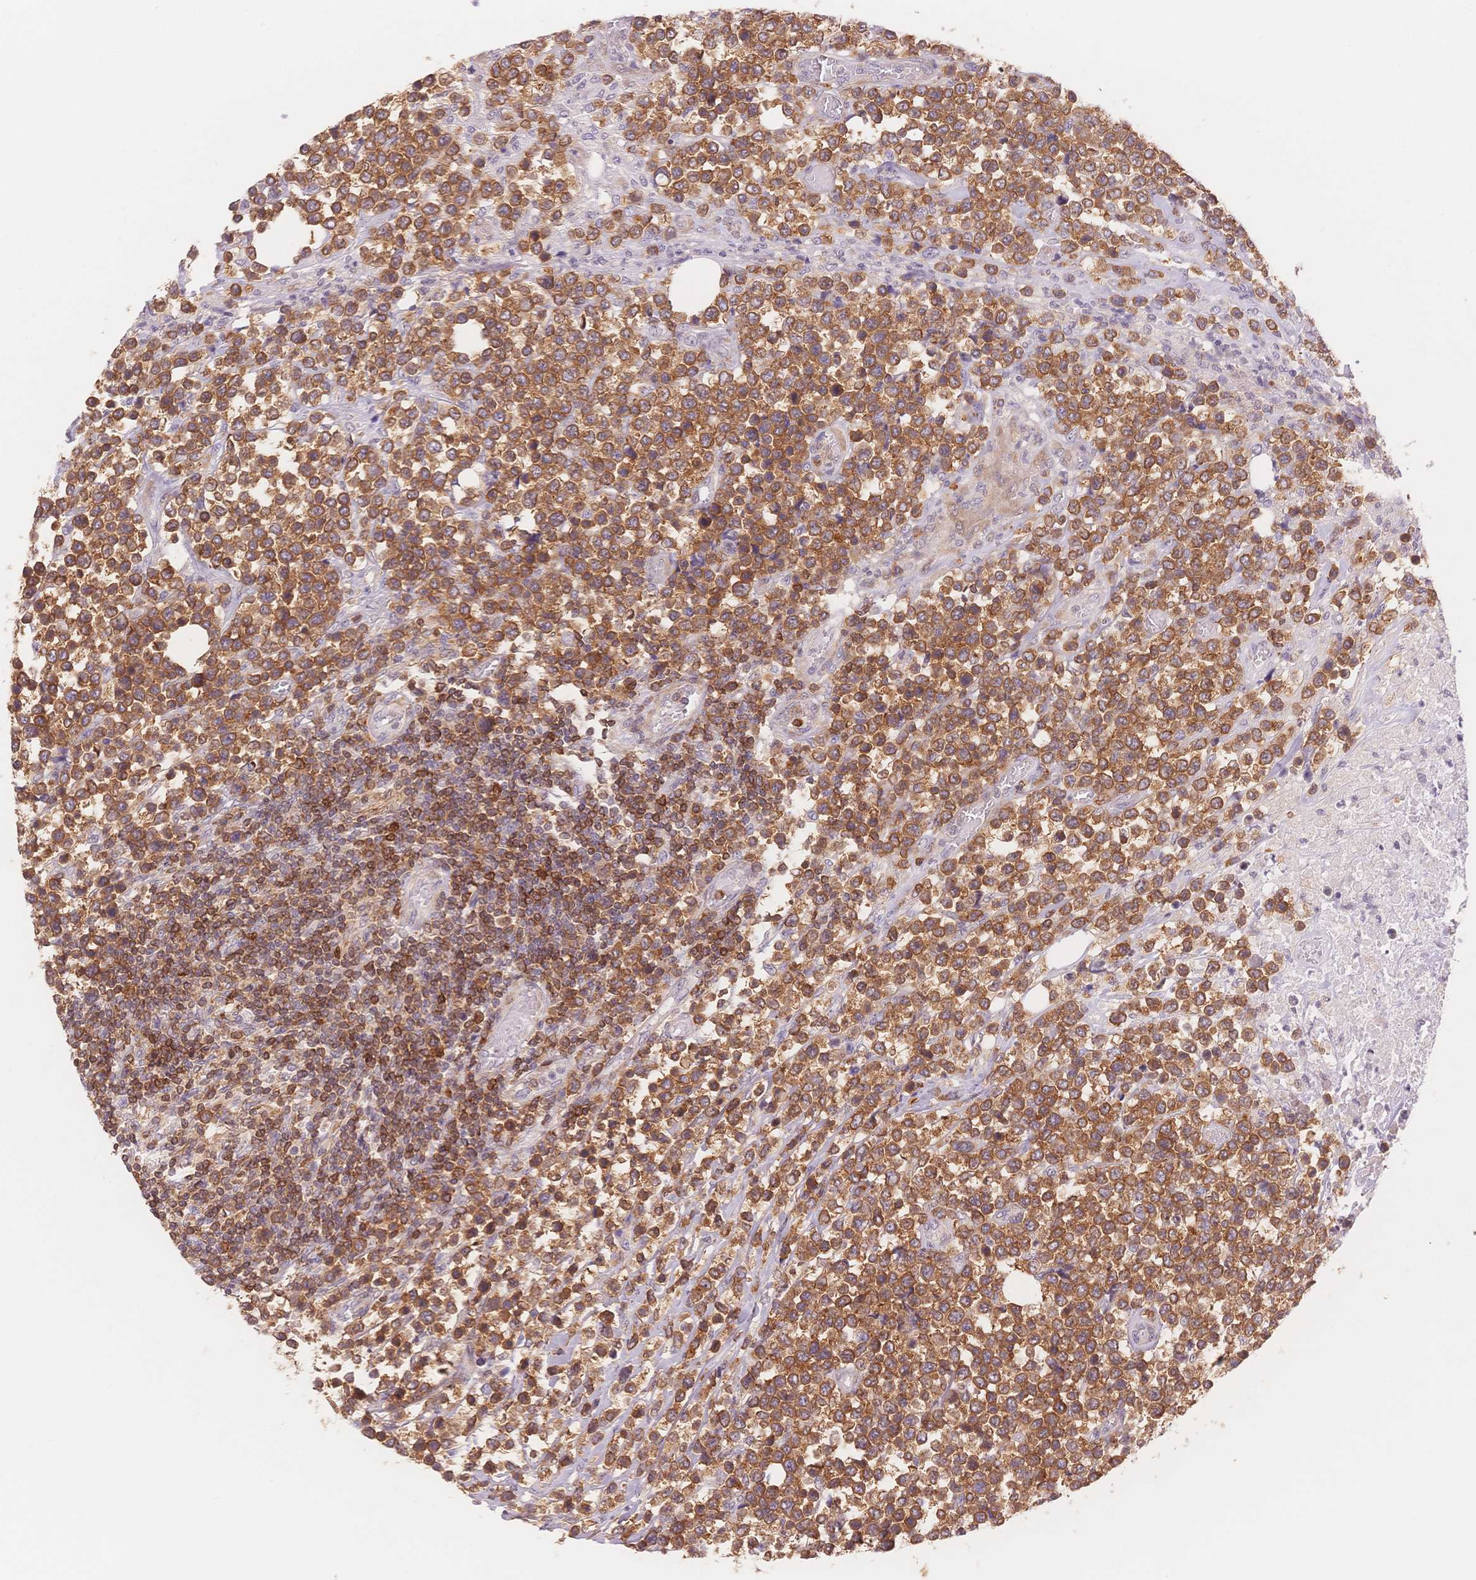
{"staining": {"intensity": "strong", "quantity": ">75%", "location": "cytoplasmic/membranous"}, "tissue": "lymphoma", "cell_type": "Tumor cells", "image_type": "cancer", "snomed": [{"axis": "morphology", "description": "Malignant lymphoma, non-Hodgkin's type, High grade"}, {"axis": "topography", "description": "Soft tissue"}], "caption": "This is a photomicrograph of immunohistochemistry staining of high-grade malignant lymphoma, non-Hodgkin's type, which shows strong staining in the cytoplasmic/membranous of tumor cells.", "gene": "STK39", "patient": {"sex": "female", "age": 56}}